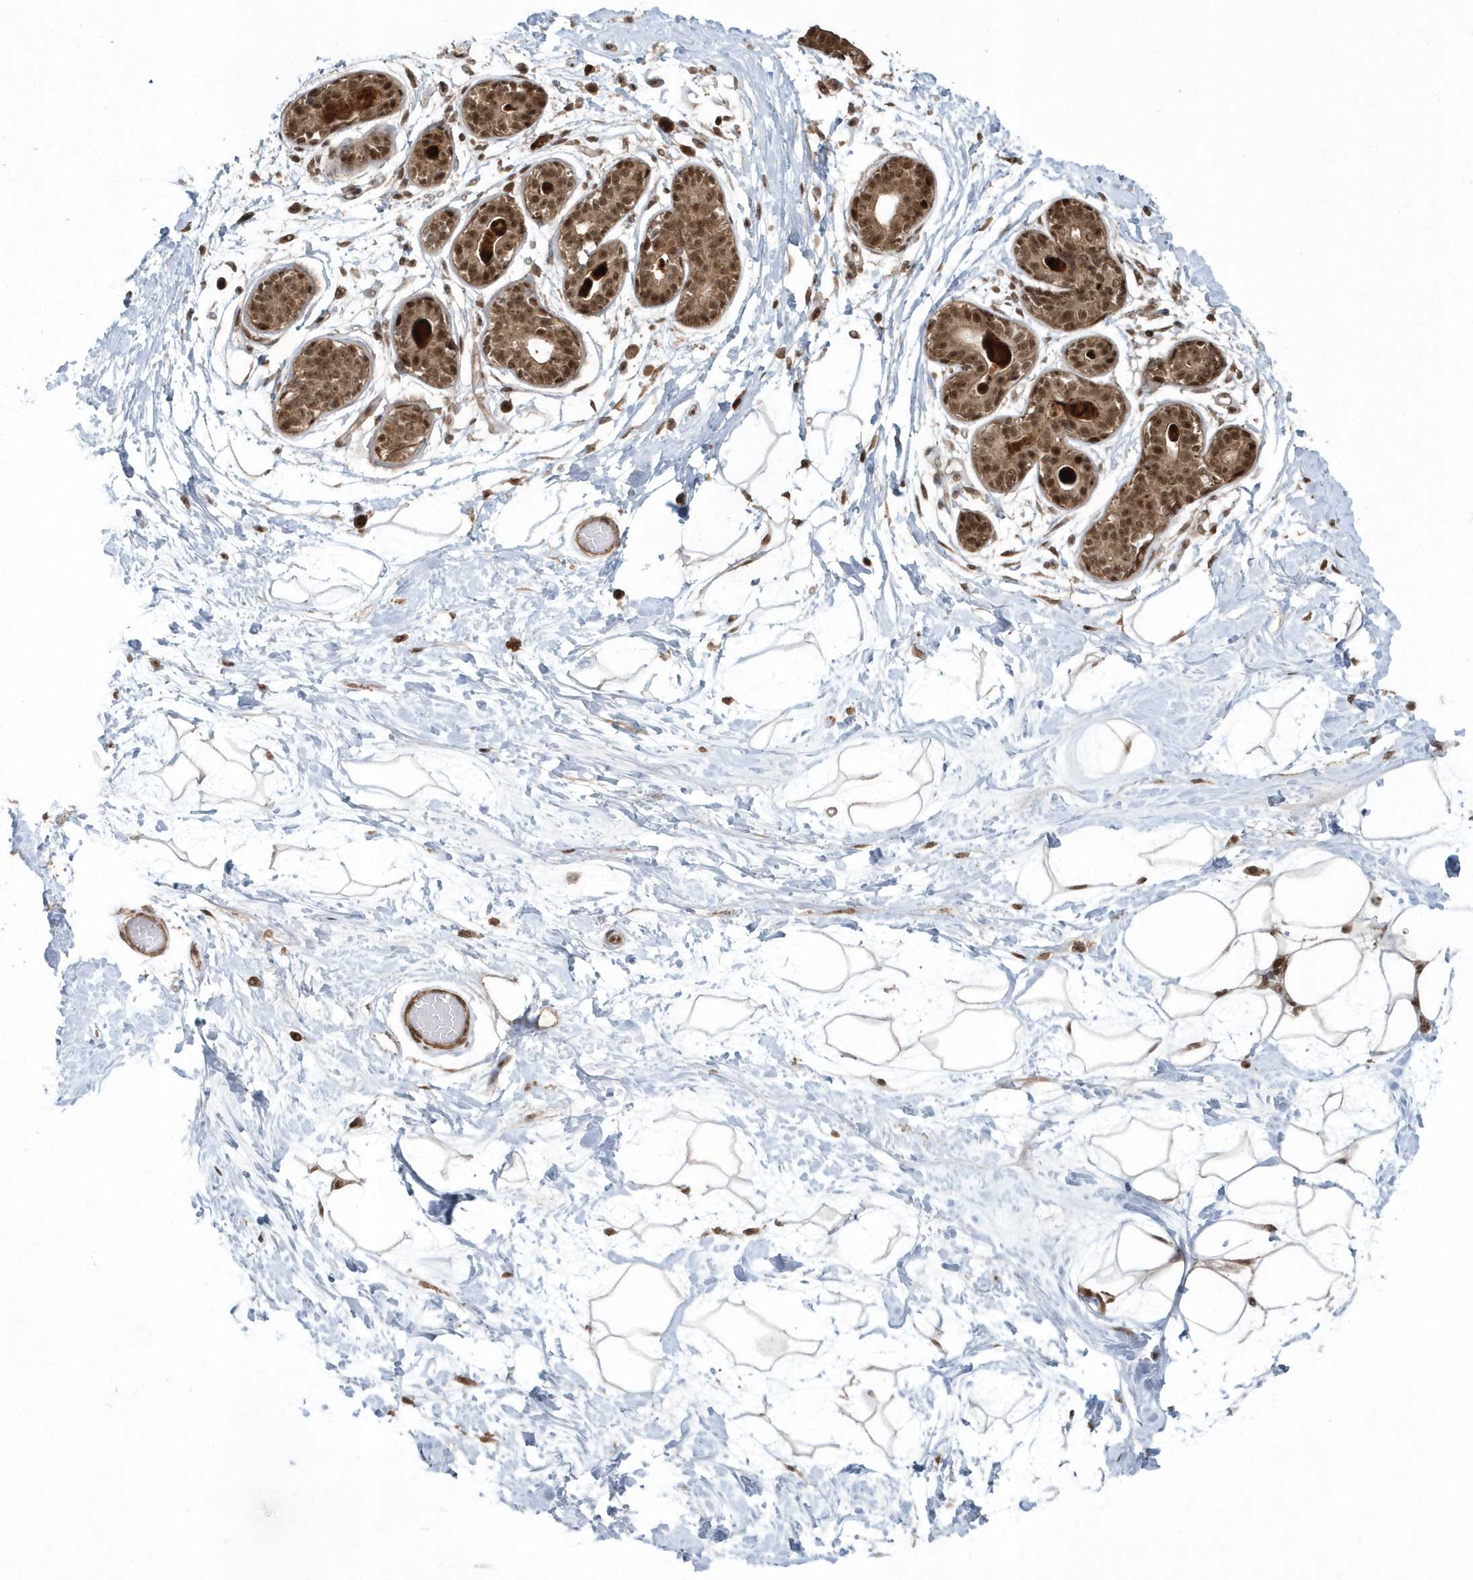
{"staining": {"intensity": "moderate", "quantity": ">75%", "location": "nuclear"}, "tissue": "breast", "cell_type": "Adipocytes", "image_type": "normal", "snomed": [{"axis": "morphology", "description": "Normal tissue, NOS"}, {"axis": "topography", "description": "Breast"}], "caption": "A histopathology image of human breast stained for a protein demonstrates moderate nuclear brown staining in adipocytes. (brown staining indicates protein expression, while blue staining denotes nuclei).", "gene": "EPB41L4A", "patient": {"sex": "female", "age": 45}}